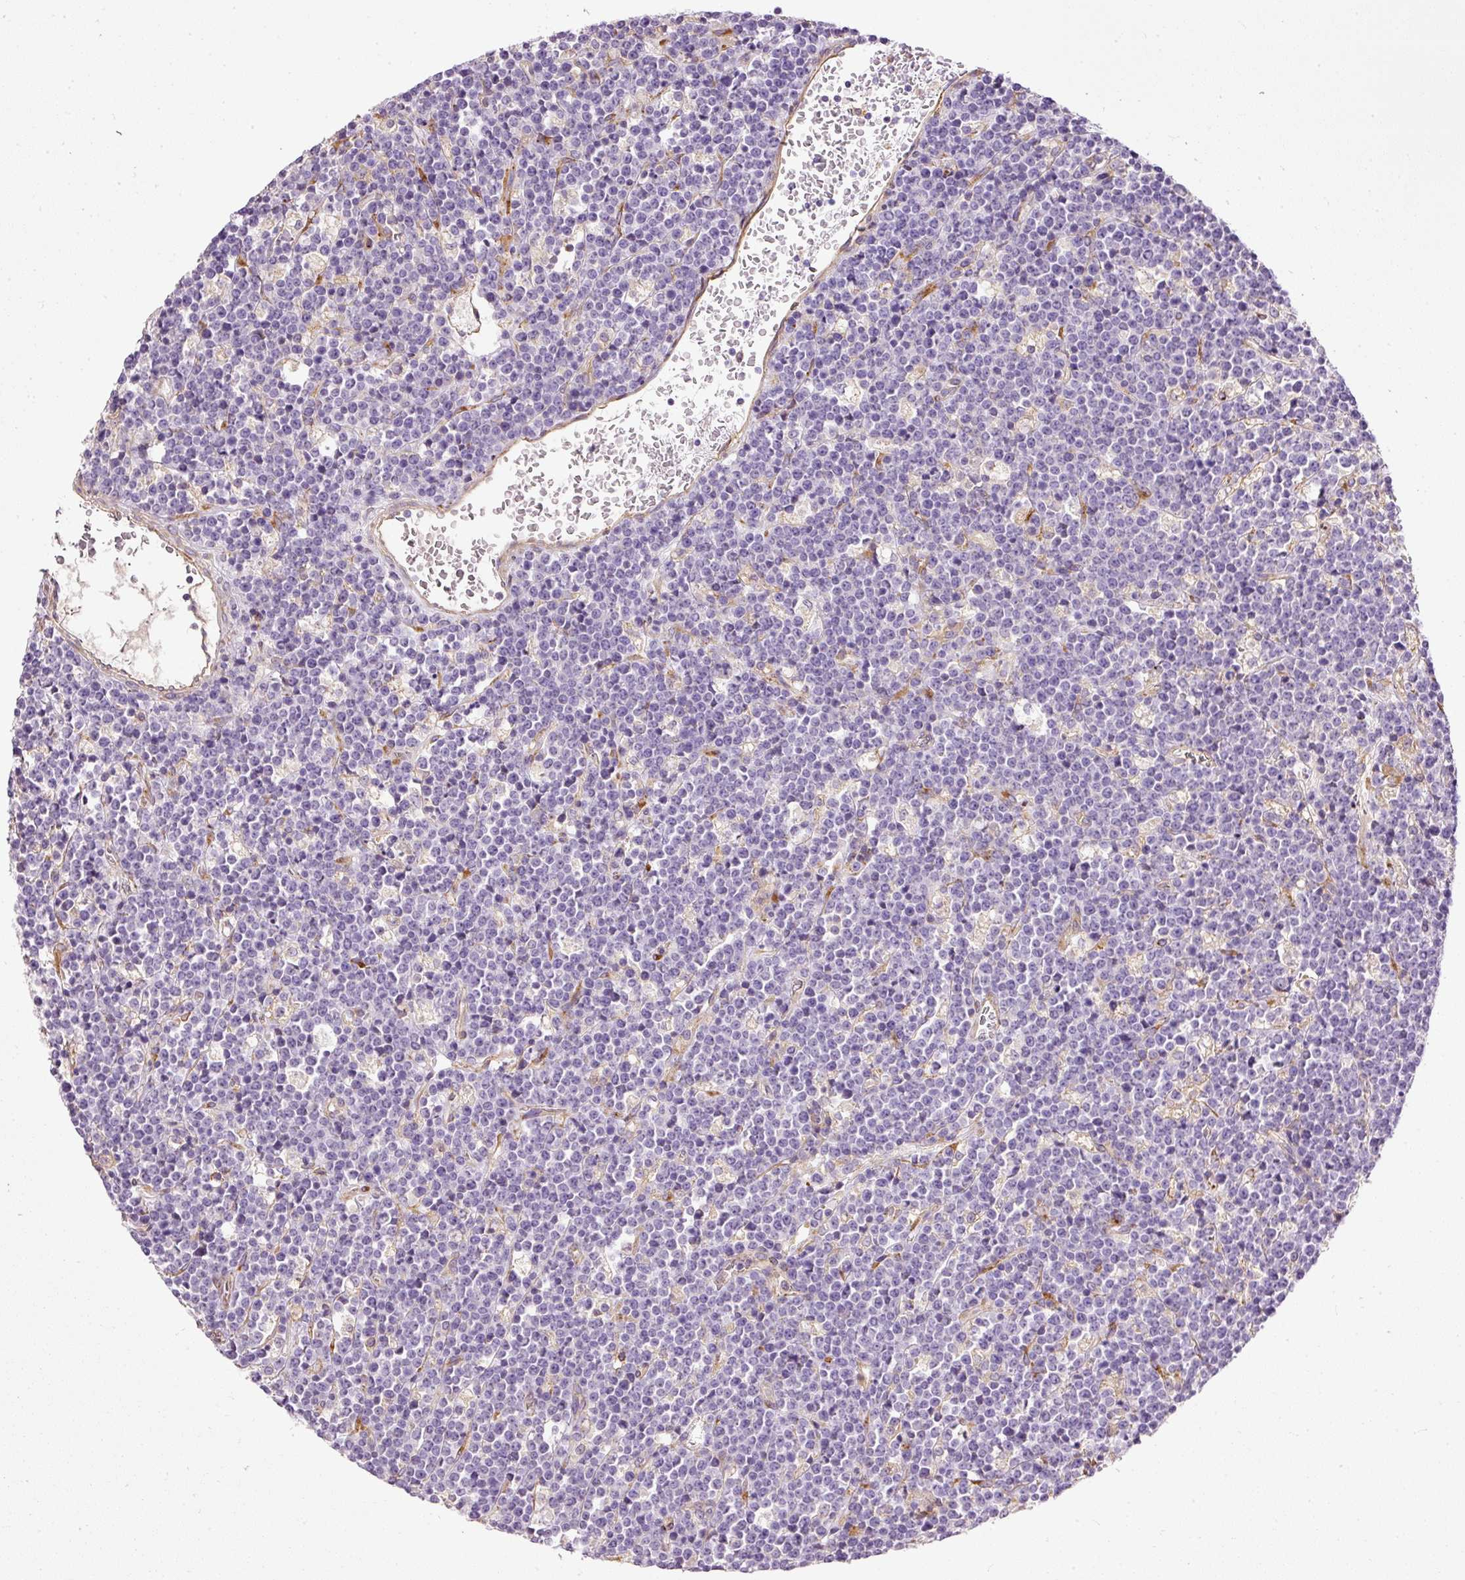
{"staining": {"intensity": "negative", "quantity": "none", "location": "none"}, "tissue": "lymphoma", "cell_type": "Tumor cells", "image_type": "cancer", "snomed": [{"axis": "morphology", "description": "Malignant lymphoma, non-Hodgkin's type, High grade"}, {"axis": "topography", "description": "Ovary"}], "caption": "Tumor cells are negative for brown protein staining in high-grade malignant lymphoma, non-Hodgkin's type.", "gene": "PAQR9", "patient": {"sex": "female", "age": 56}}